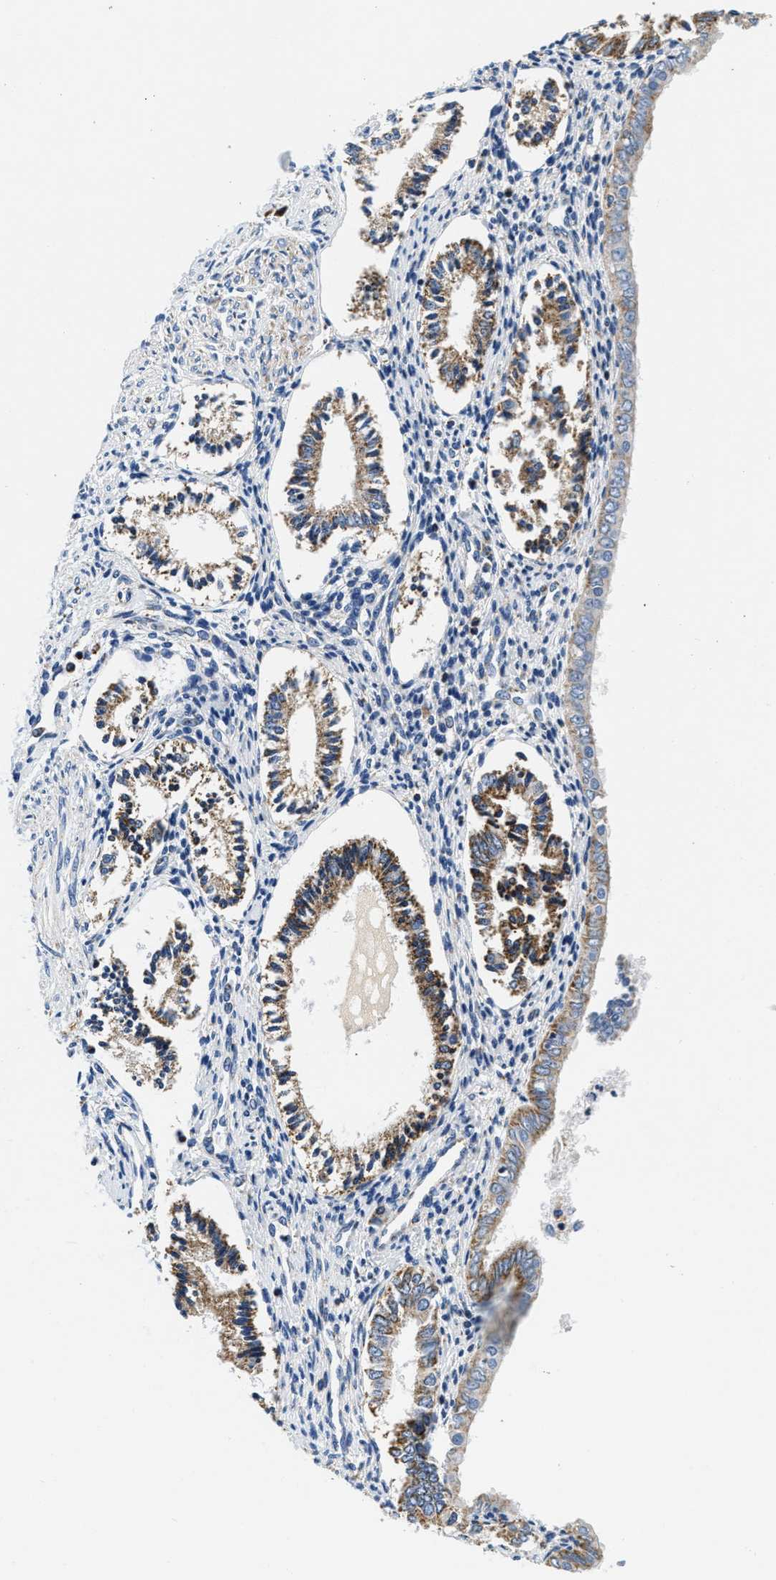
{"staining": {"intensity": "moderate", "quantity": "<25%", "location": "cytoplasmic/membranous"}, "tissue": "endometrium", "cell_type": "Cells in endometrial stroma", "image_type": "normal", "snomed": [{"axis": "morphology", "description": "Normal tissue, NOS"}, {"axis": "topography", "description": "Endometrium"}], "caption": "This image exhibits IHC staining of unremarkable endometrium, with low moderate cytoplasmic/membranous staining in approximately <25% of cells in endometrial stroma.", "gene": "SFXN1", "patient": {"sex": "female", "age": 42}}